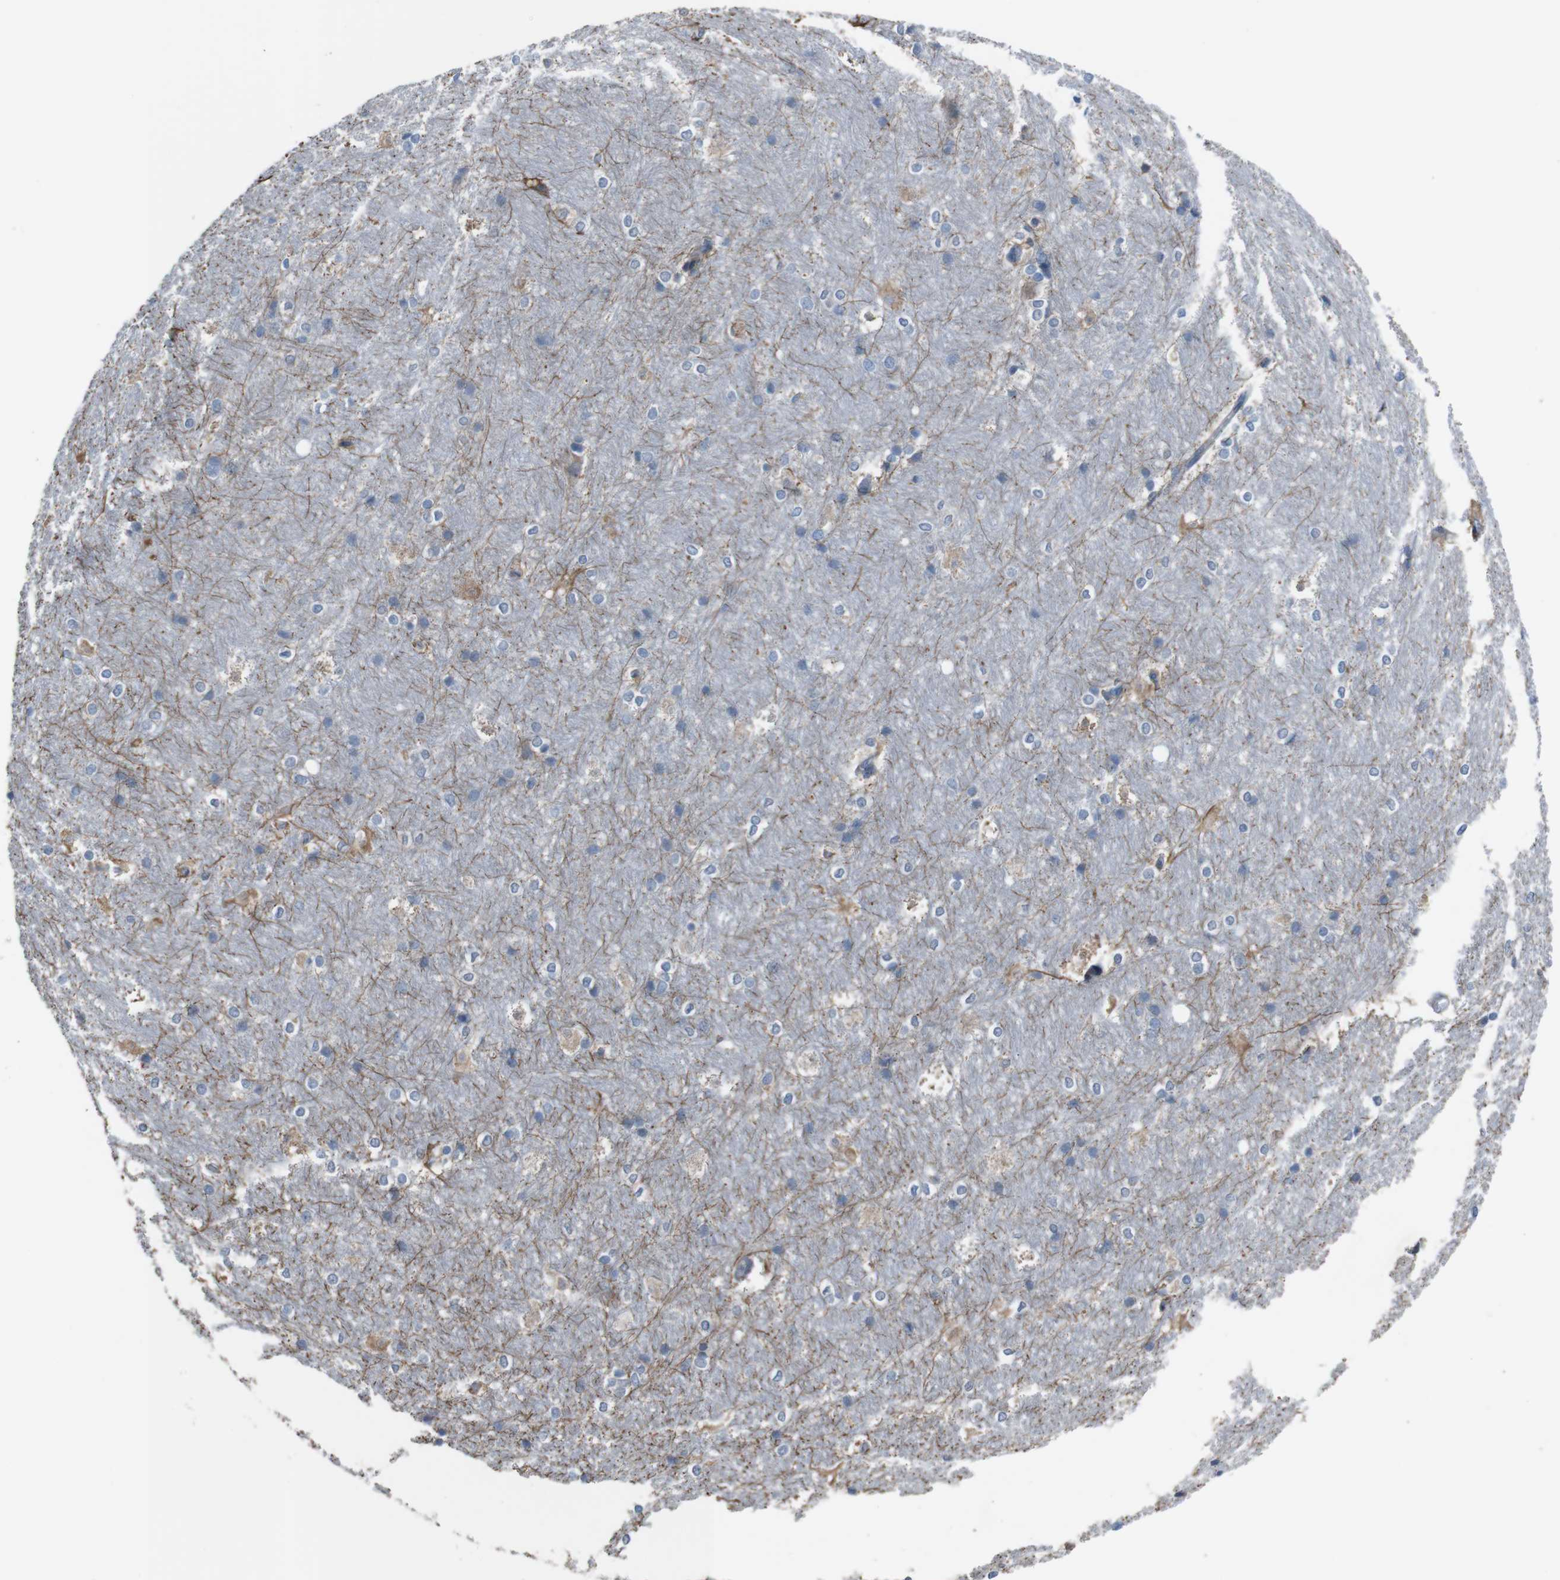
{"staining": {"intensity": "moderate", "quantity": "<25%", "location": "cytoplasmic/membranous"}, "tissue": "hippocampus", "cell_type": "Glial cells", "image_type": "normal", "snomed": [{"axis": "morphology", "description": "Normal tissue, NOS"}, {"axis": "topography", "description": "Hippocampus"}], "caption": "A histopathology image showing moderate cytoplasmic/membranous positivity in approximately <25% of glial cells in benign hippocampus, as visualized by brown immunohistochemical staining.", "gene": "CDH22", "patient": {"sex": "female", "age": 19}}